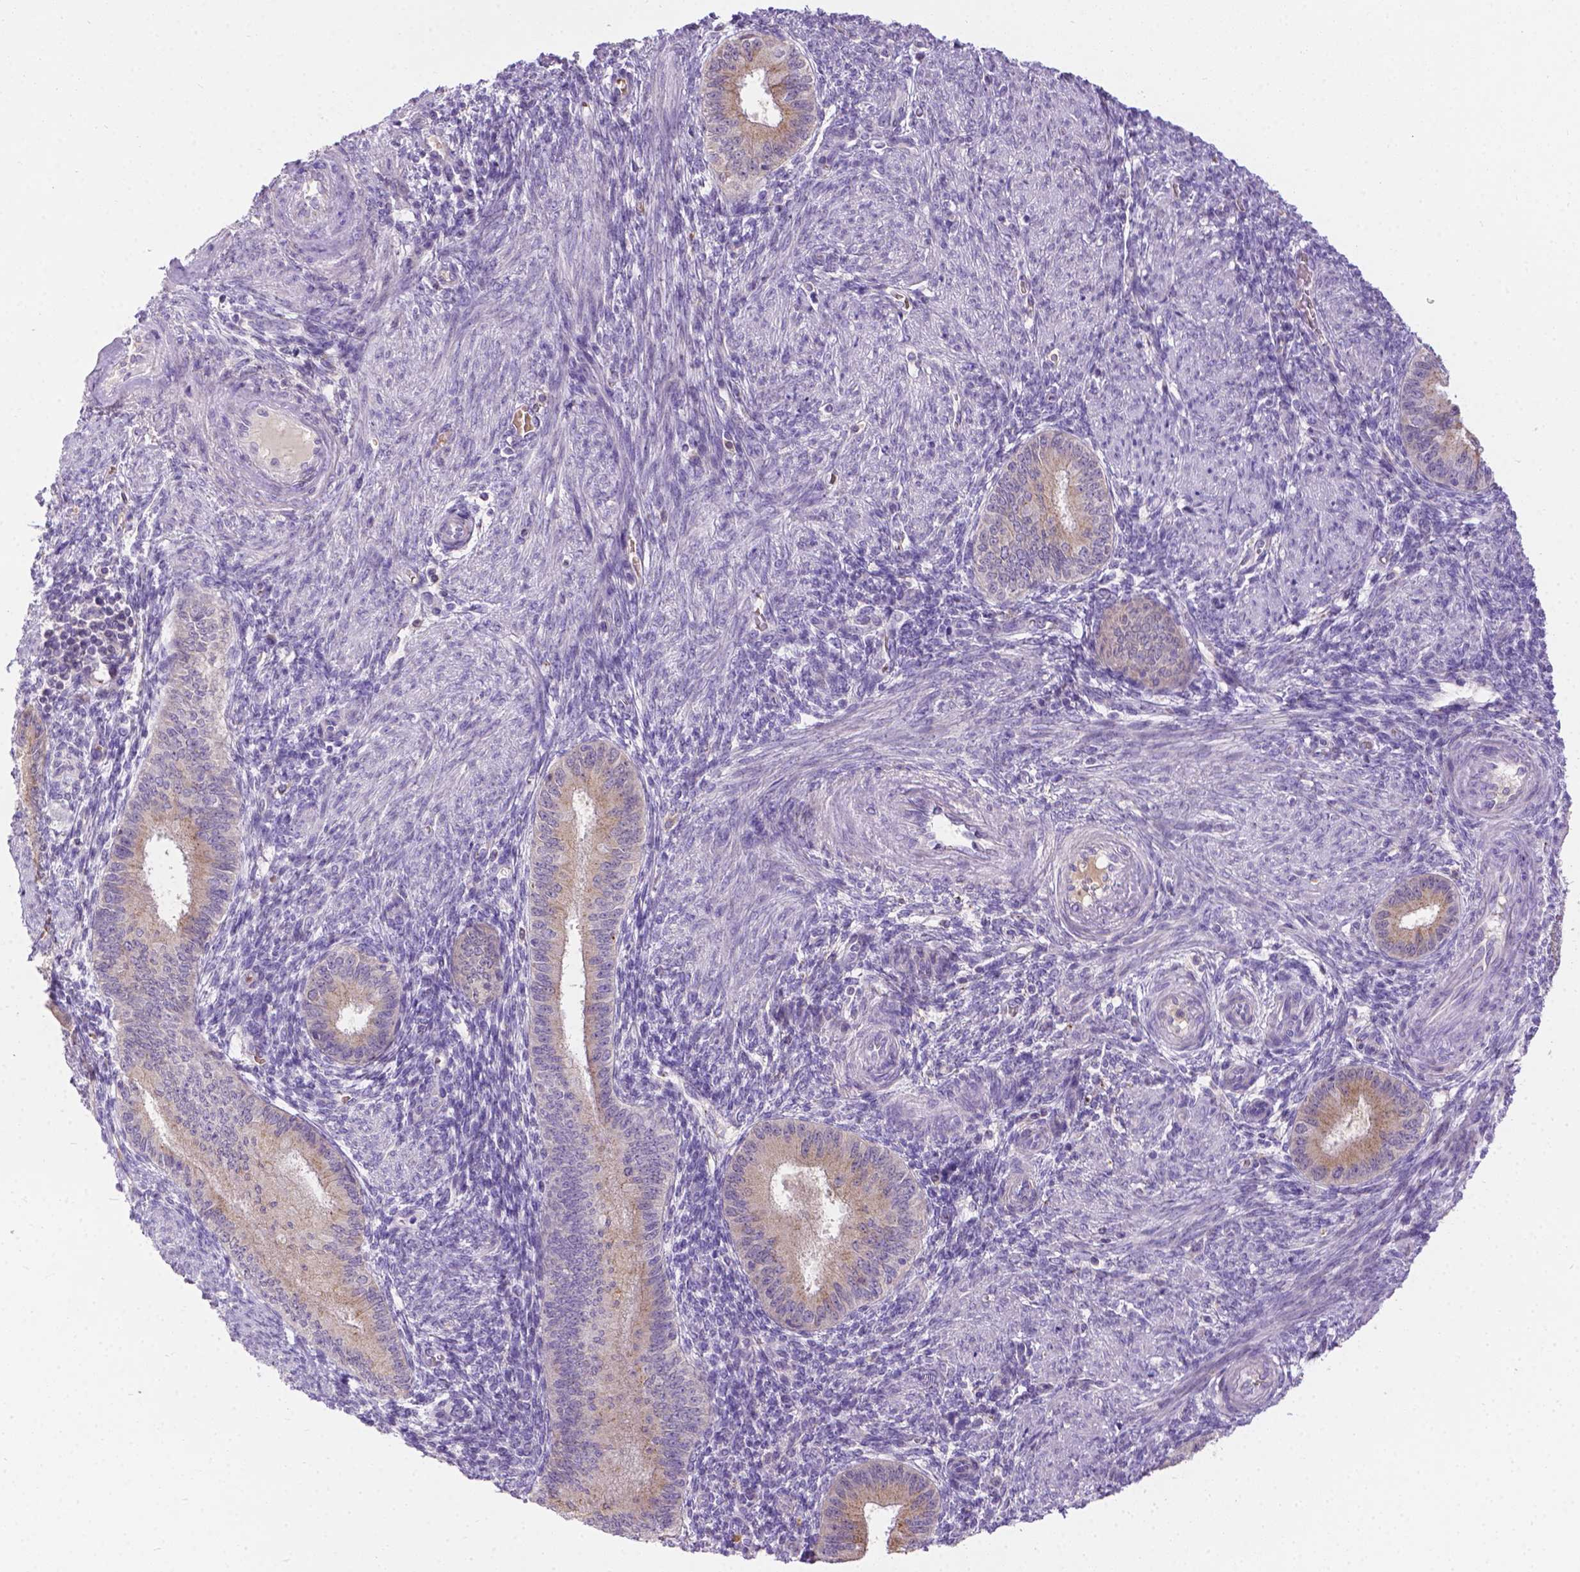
{"staining": {"intensity": "negative", "quantity": "none", "location": "none"}, "tissue": "endometrium", "cell_type": "Cells in endometrial stroma", "image_type": "normal", "snomed": [{"axis": "morphology", "description": "Normal tissue, NOS"}, {"axis": "topography", "description": "Endometrium"}], "caption": "Human endometrium stained for a protein using IHC exhibits no positivity in cells in endometrial stroma.", "gene": "TM4SF18", "patient": {"sex": "female", "age": 39}}